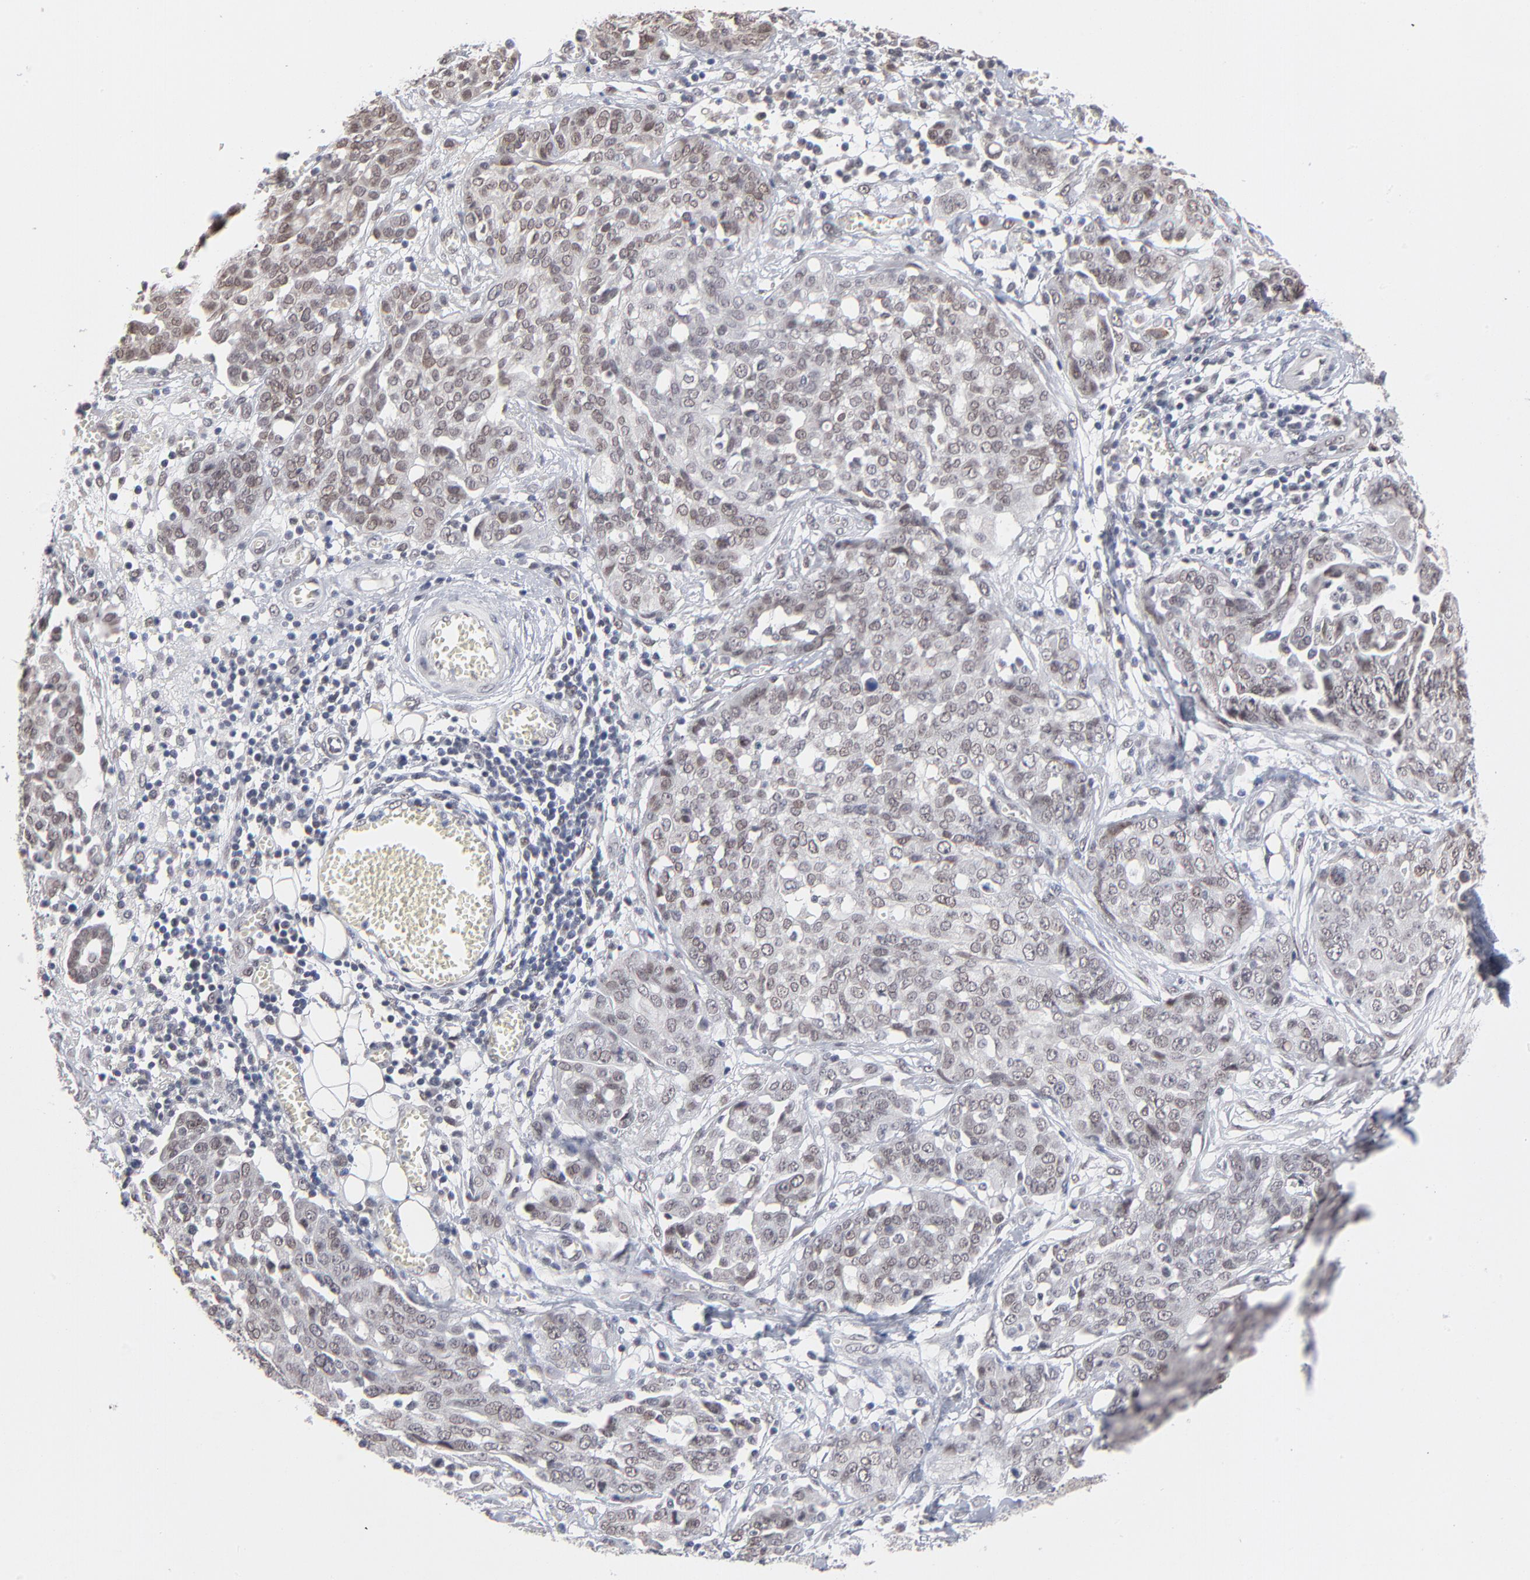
{"staining": {"intensity": "weak", "quantity": "25%-75%", "location": "nuclear"}, "tissue": "ovarian cancer", "cell_type": "Tumor cells", "image_type": "cancer", "snomed": [{"axis": "morphology", "description": "Cystadenocarcinoma, serous, NOS"}, {"axis": "topography", "description": "Soft tissue"}, {"axis": "topography", "description": "Ovary"}], "caption": "About 25%-75% of tumor cells in ovarian serous cystadenocarcinoma demonstrate weak nuclear protein positivity as visualized by brown immunohistochemical staining.", "gene": "MBIP", "patient": {"sex": "female", "age": 57}}